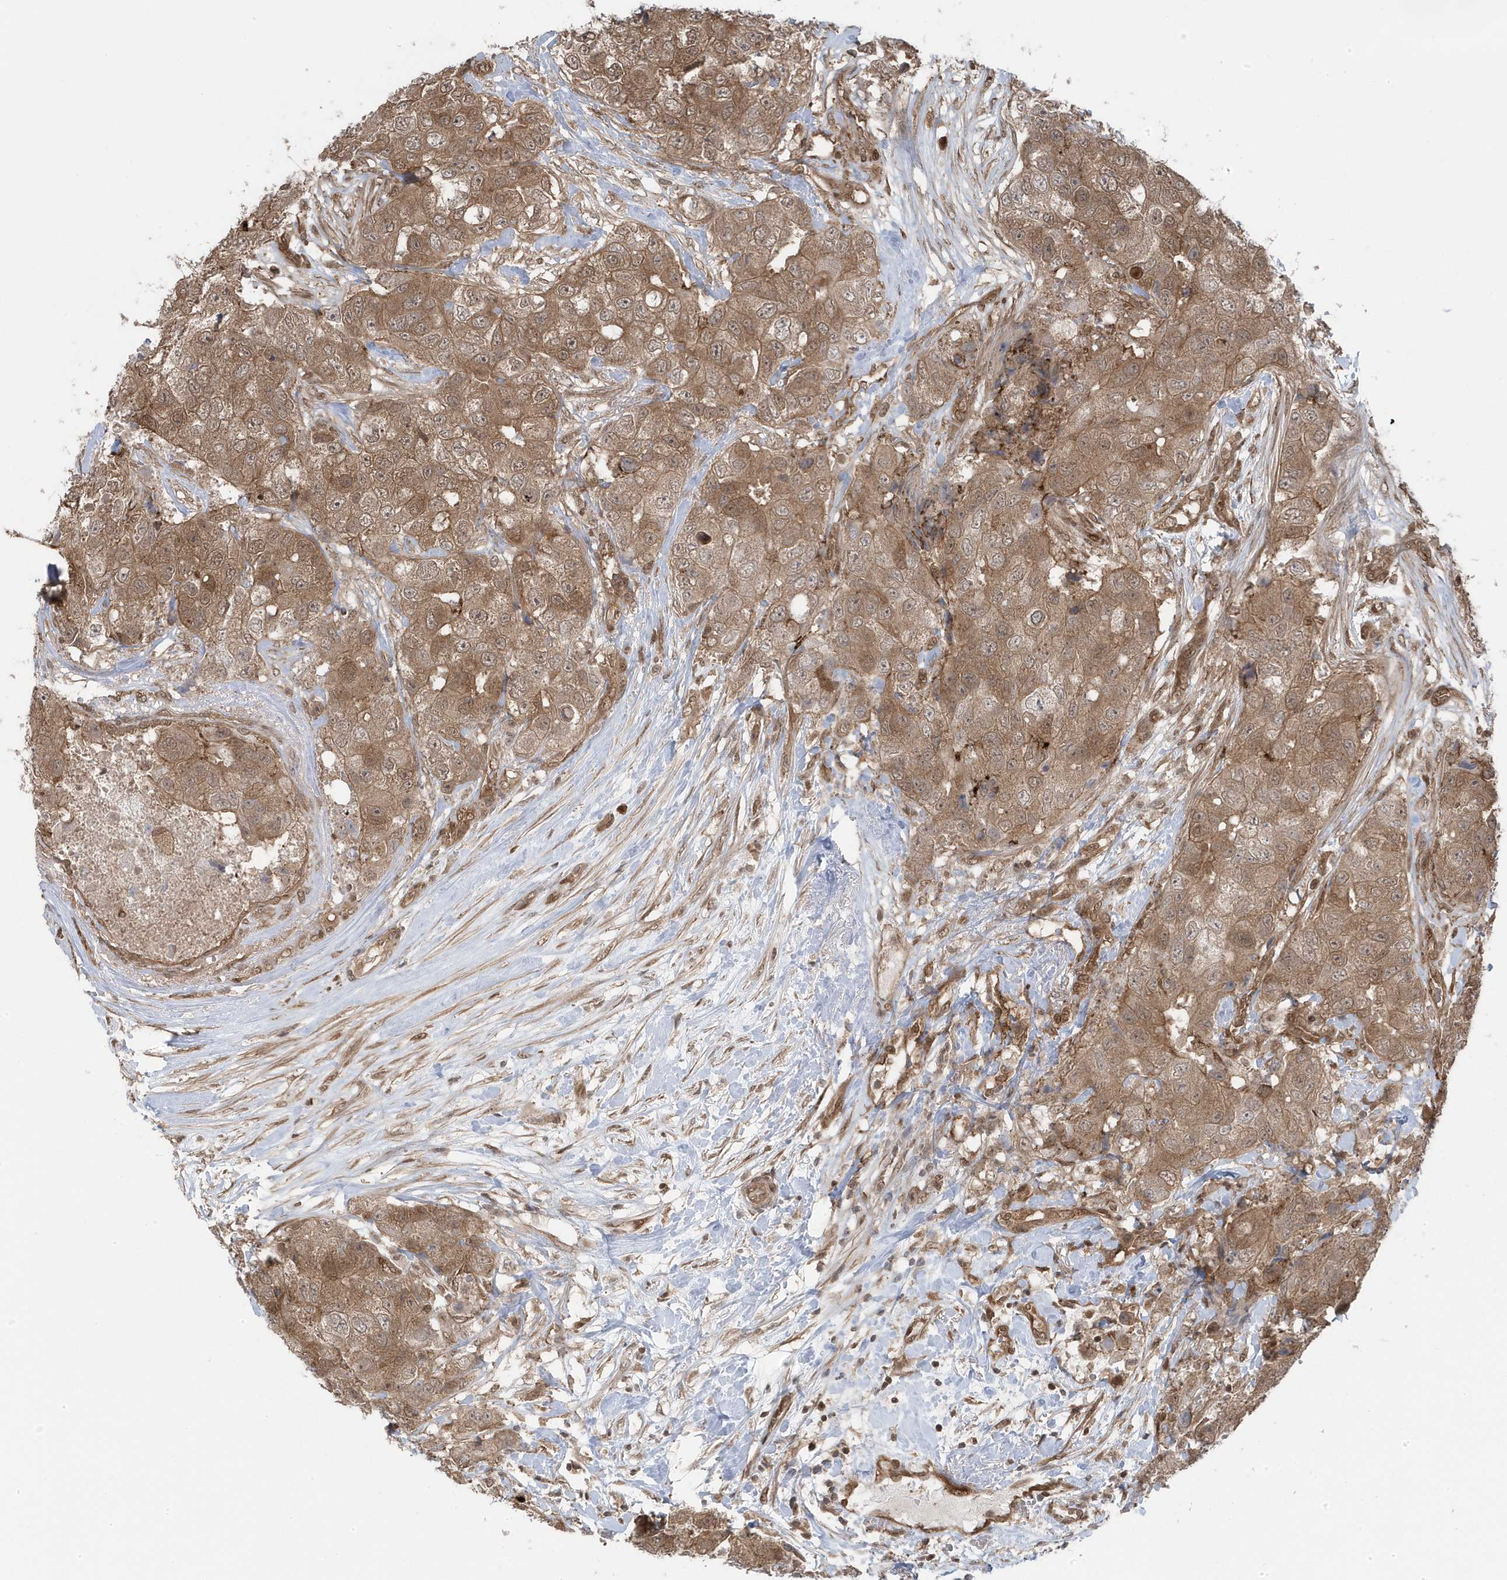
{"staining": {"intensity": "moderate", "quantity": ">75%", "location": "cytoplasmic/membranous"}, "tissue": "breast cancer", "cell_type": "Tumor cells", "image_type": "cancer", "snomed": [{"axis": "morphology", "description": "Duct carcinoma"}, {"axis": "topography", "description": "Breast"}], "caption": "Moderate cytoplasmic/membranous staining for a protein is present in approximately >75% of tumor cells of breast cancer using immunohistochemistry (IHC).", "gene": "MAPK1IP1L", "patient": {"sex": "female", "age": 62}}